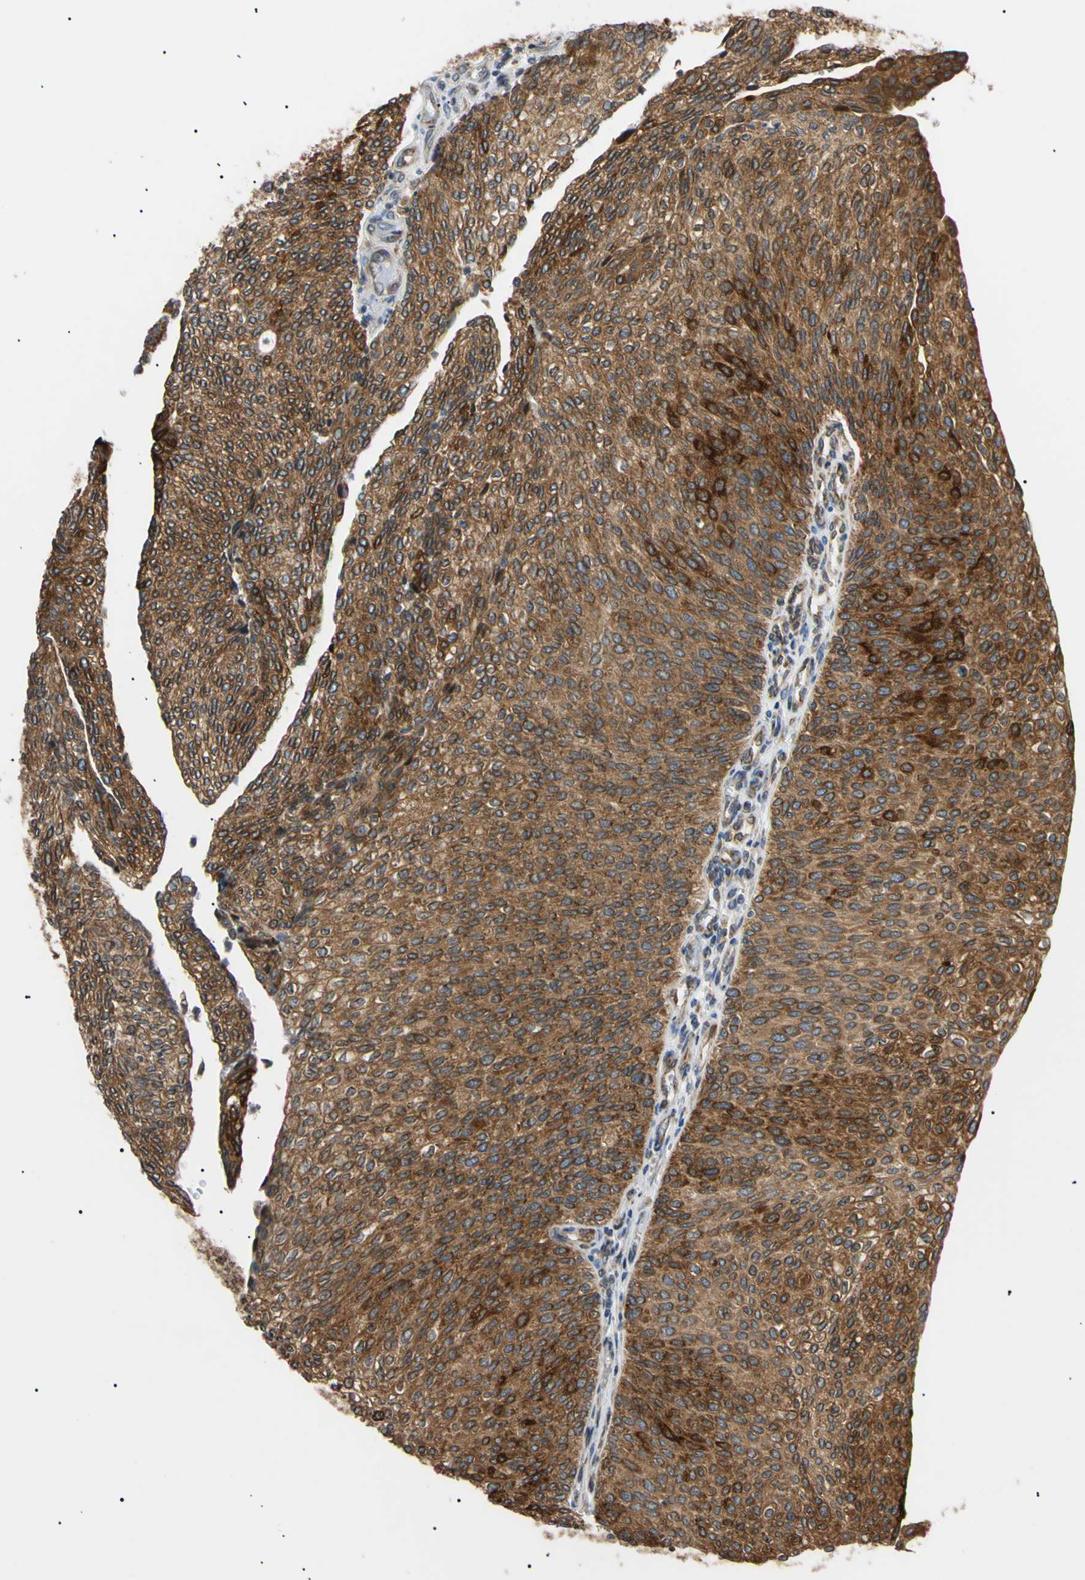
{"staining": {"intensity": "strong", "quantity": ">75%", "location": "cytoplasmic/membranous"}, "tissue": "urothelial cancer", "cell_type": "Tumor cells", "image_type": "cancer", "snomed": [{"axis": "morphology", "description": "Urothelial carcinoma, Low grade"}, {"axis": "topography", "description": "Urinary bladder"}], "caption": "Urothelial cancer tissue reveals strong cytoplasmic/membranous staining in about >75% of tumor cells", "gene": "VAPA", "patient": {"sex": "female", "age": 79}}